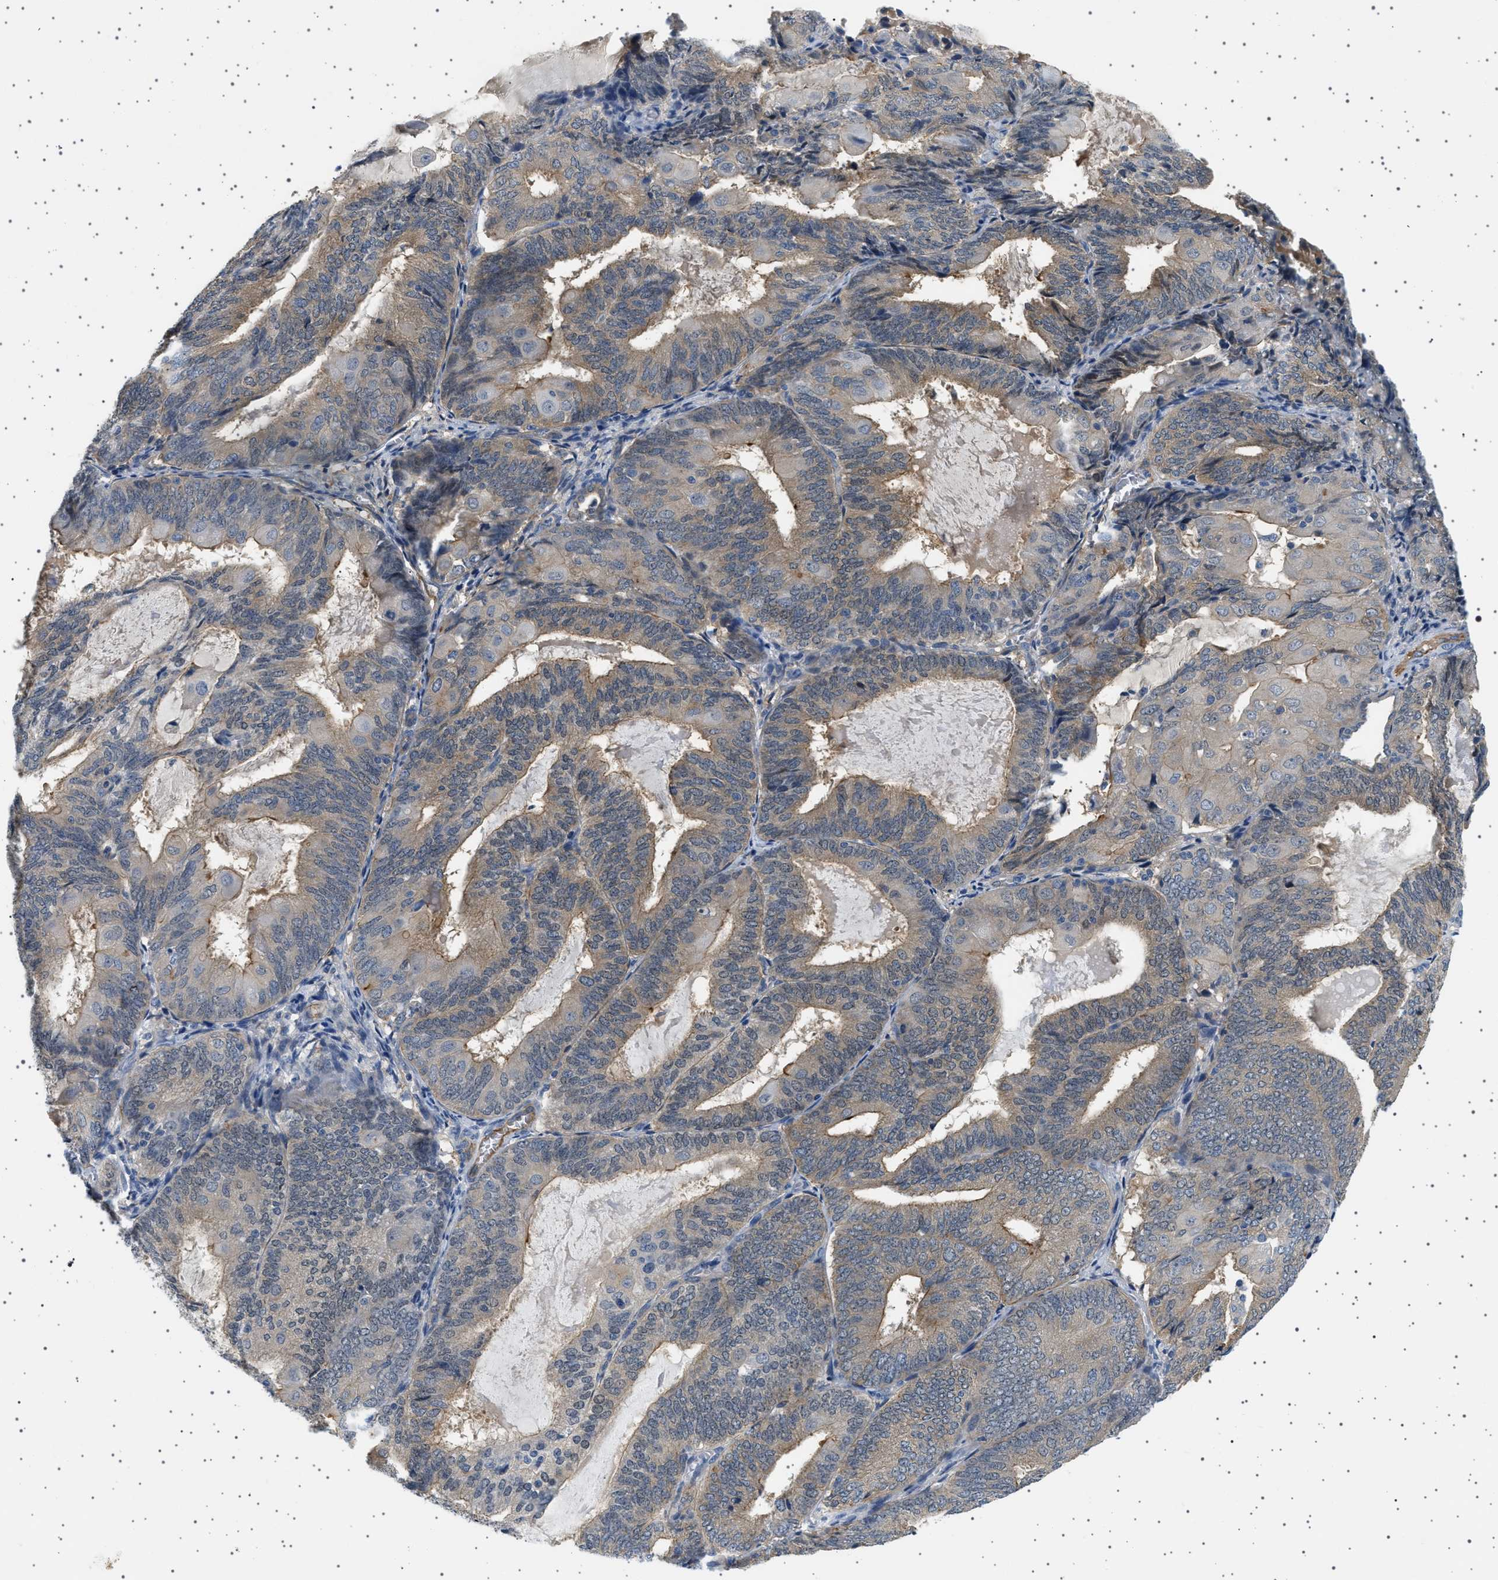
{"staining": {"intensity": "moderate", "quantity": "25%-75%", "location": "cytoplasmic/membranous"}, "tissue": "endometrial cancer", "cell_type": "Tumor cells", "image_type": "cancer", "snomed": [{"axis": "morphology", "description": "Adenocarcinoma, NOS"}, {"axis": "topography", "description": "Endometrium"}], "caption": "Endometrial adenocarcinoma was stained to show a protein in brown. There is medium levels of moderate cytoplasmic/membranous expression in about 25%-75% of tumor cells. (Brightfield microscopy of DAB IHC at high magnification).", "gene": "PLPP6", "patient": {"sex": "female", "age": 81}}